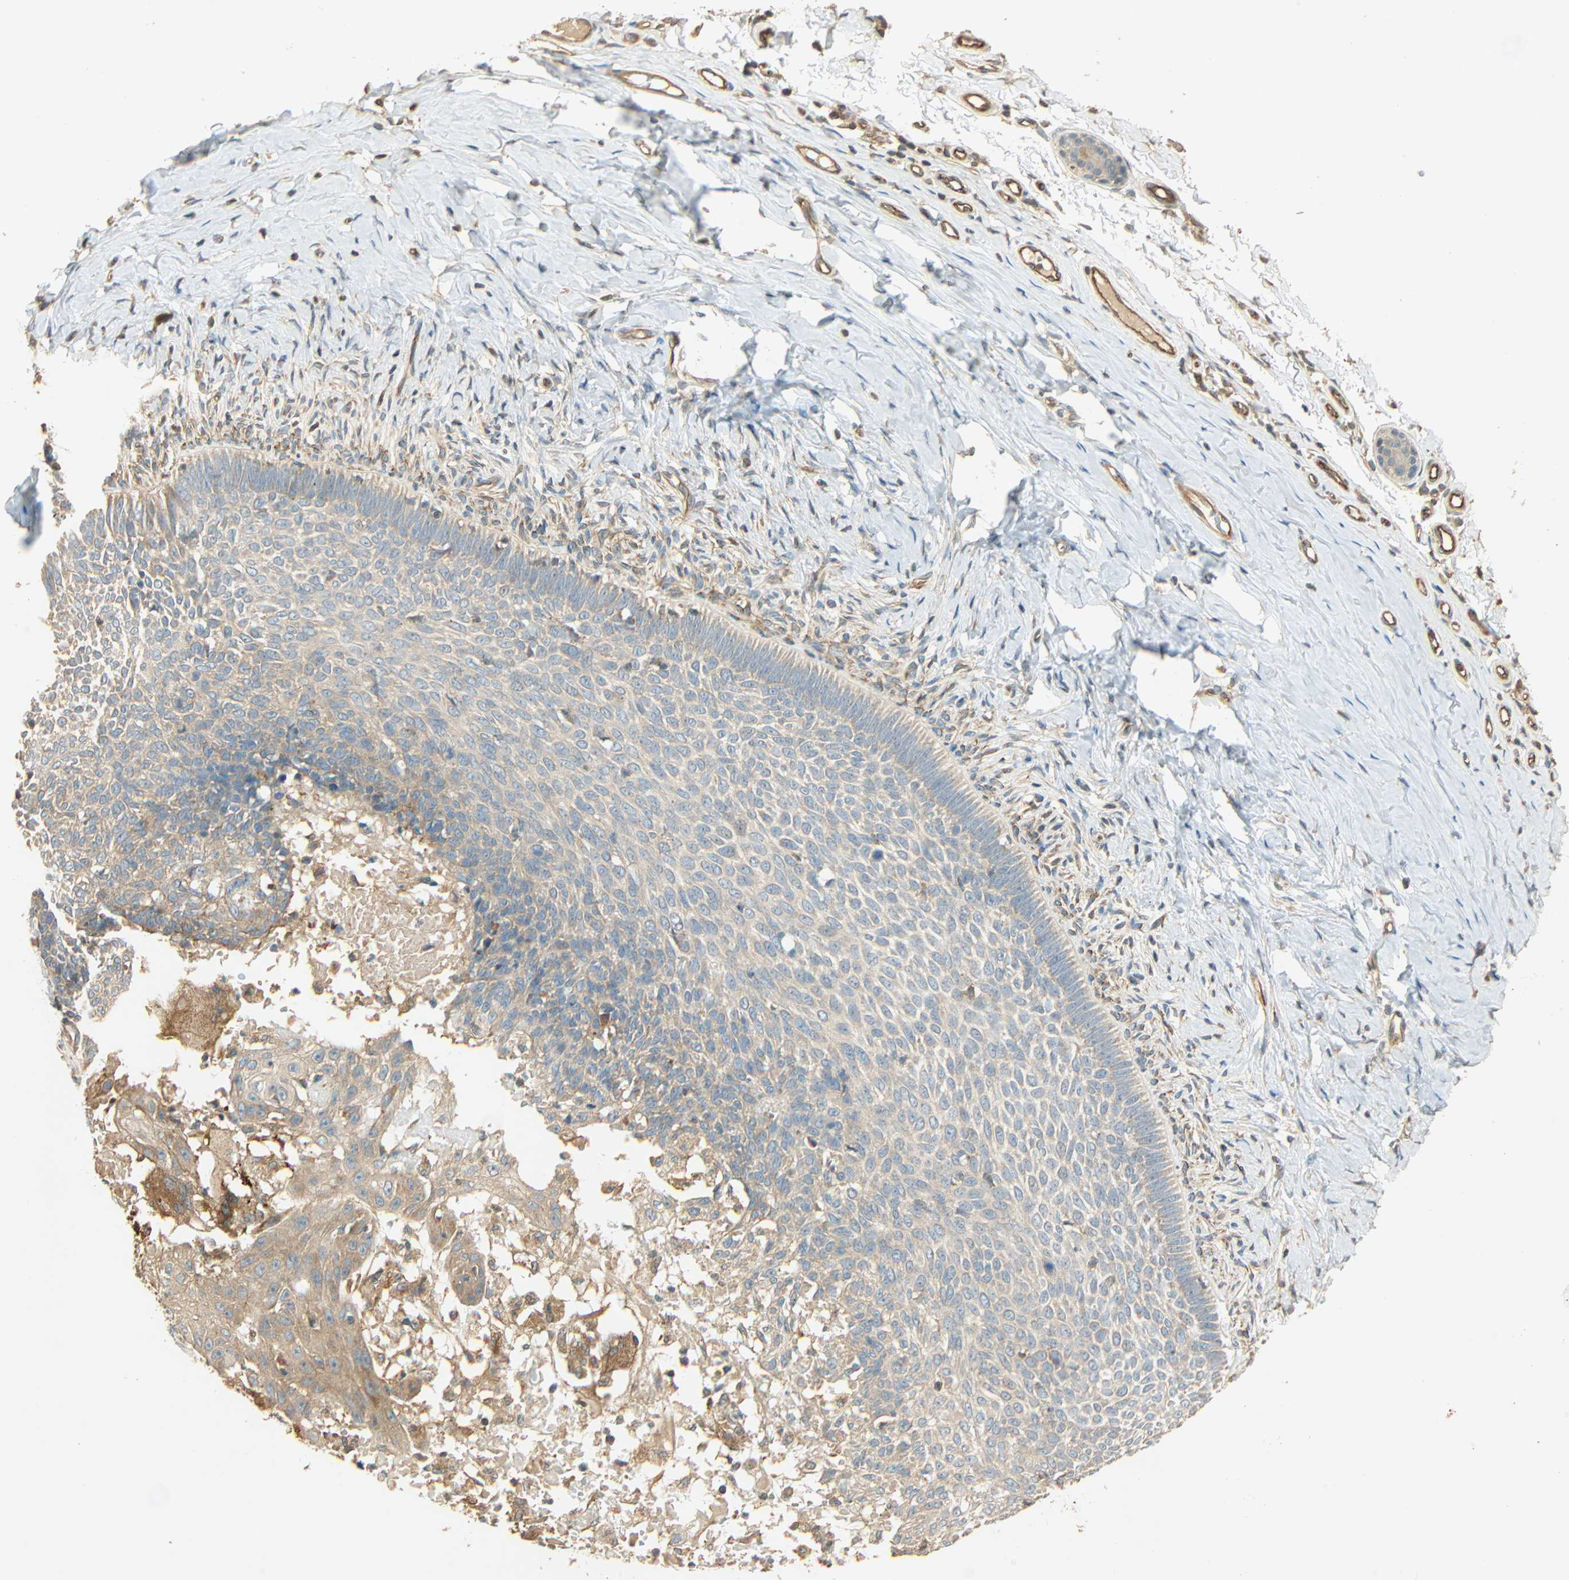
{"staining": {"intensity": "negative", "quantity": "none", "location": "none"}, "tissue": "skin cancer", "cell_type": "Tumor cells", "image_type": "cancer", "snomed": [{"axis": "morphology", "description": "Normal tissue, NOS"}, {"axis": "morphology", "description": "Basal cell carcinoma"}, {"axis": "topography", "description": "Skin"}], "caption": "An immunohistochemistry image of basal cell carcinoma (skin) is shown. There is no staining in tumor cells of basal cell carcinoma (skin). (IHC, brightfield microscopy, high magnification).", "gene": "GALK1", "patient": {"sex": "male", "age": 87}}